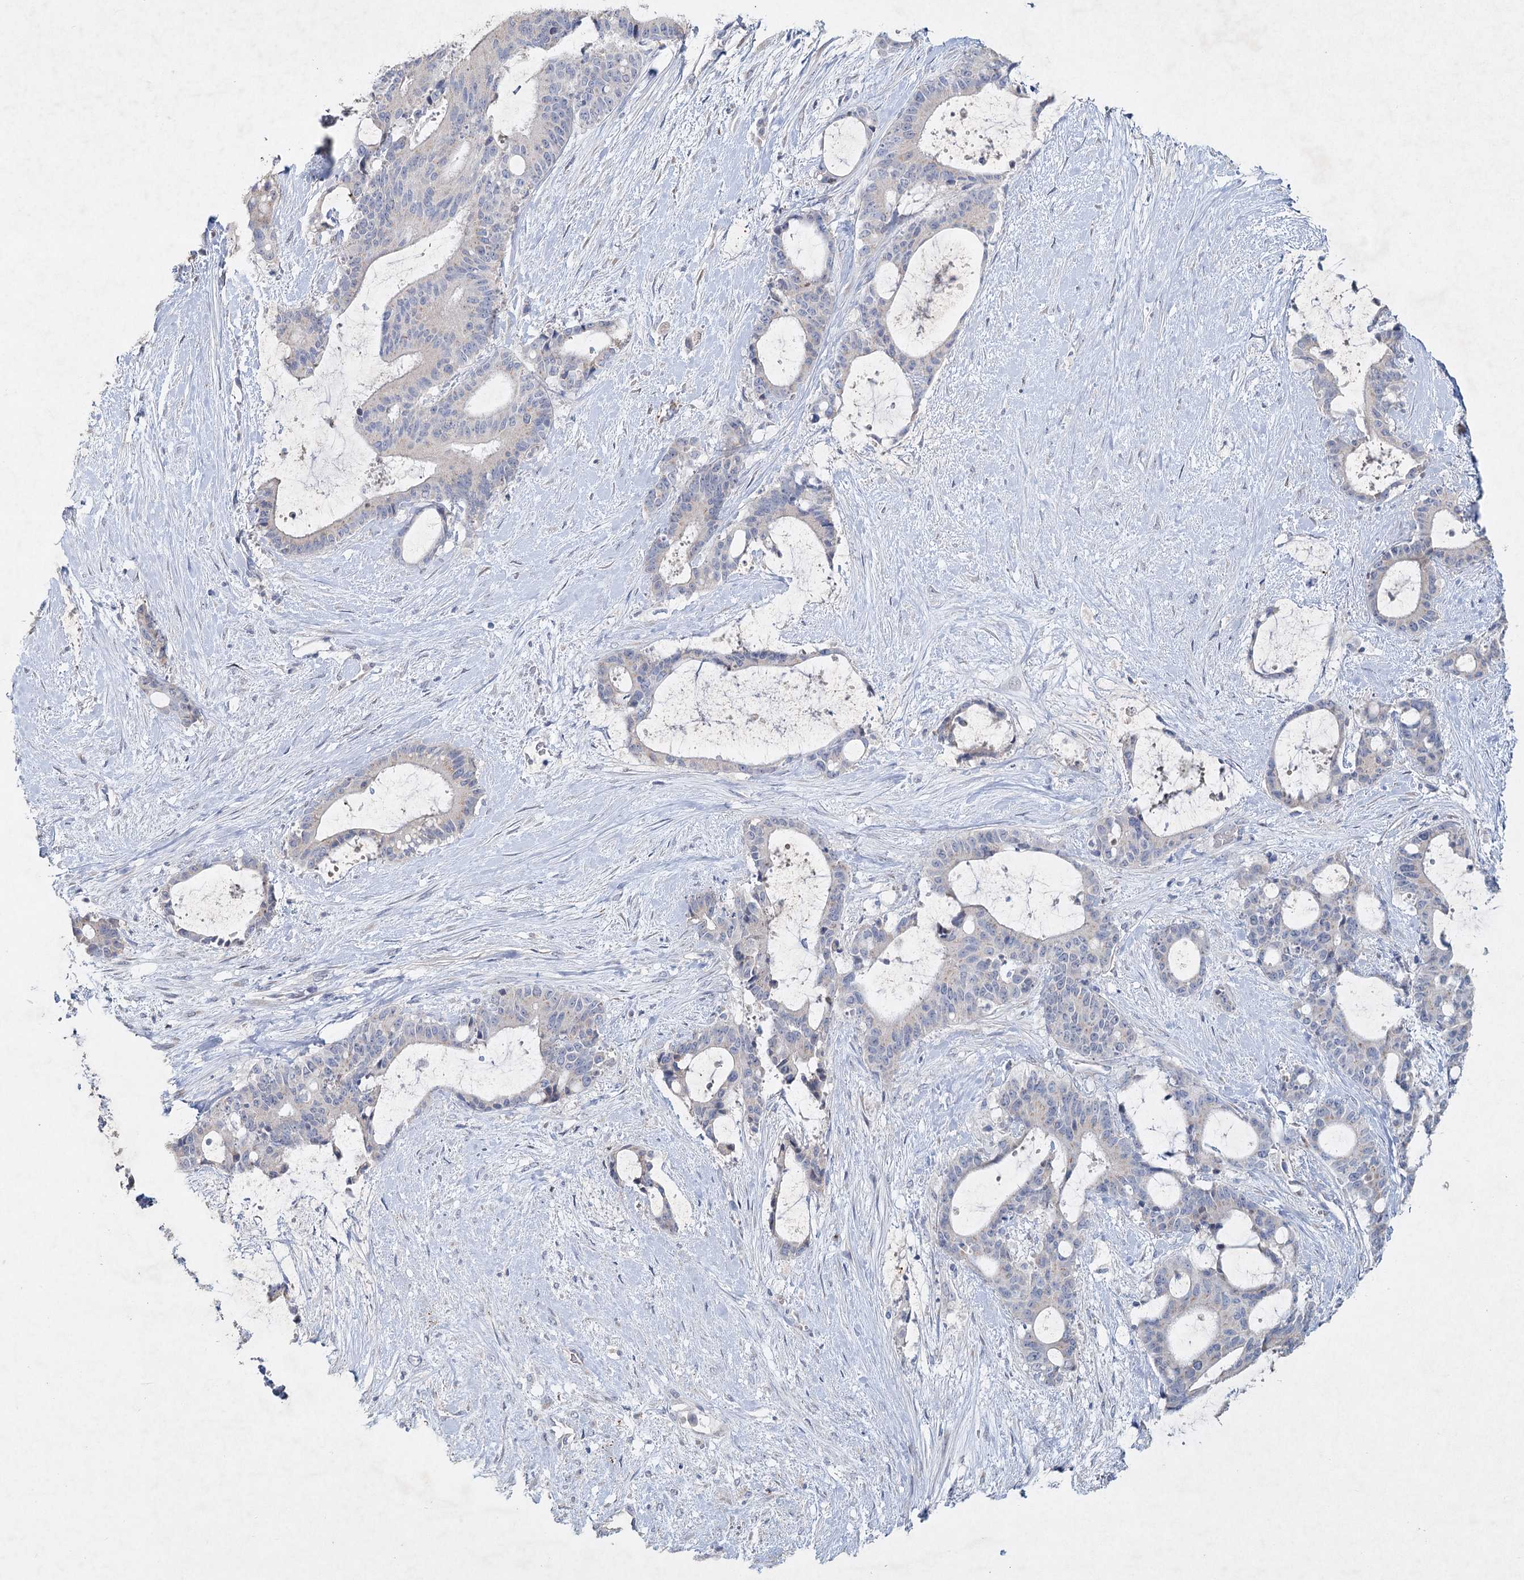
{"staining": {"intensity": "negative", "quantity": "none", "location": "none"}, "tissue": "liver cancer", "cell_type": "Tumor cells", "image_type": "cancer", "snomed": [{"axis": "morphology", "description": "Normal tissue, NOS"}, {"axis": "morphology", "description": "Cholangiocarcinoma"}, {"axis": "topography", "description": "Liver"}, {"axis": "topography", "description": "Peripheral nerve tissue"}], "caption": "High power microscopy photomicrograph of an immunohistochemistry (IHC) image of liver cholangiocarcinoma, revealing no significant positivity in tumor cells.", "gene": "RFX6", "patient": {"sex": "female", "age": 73}}